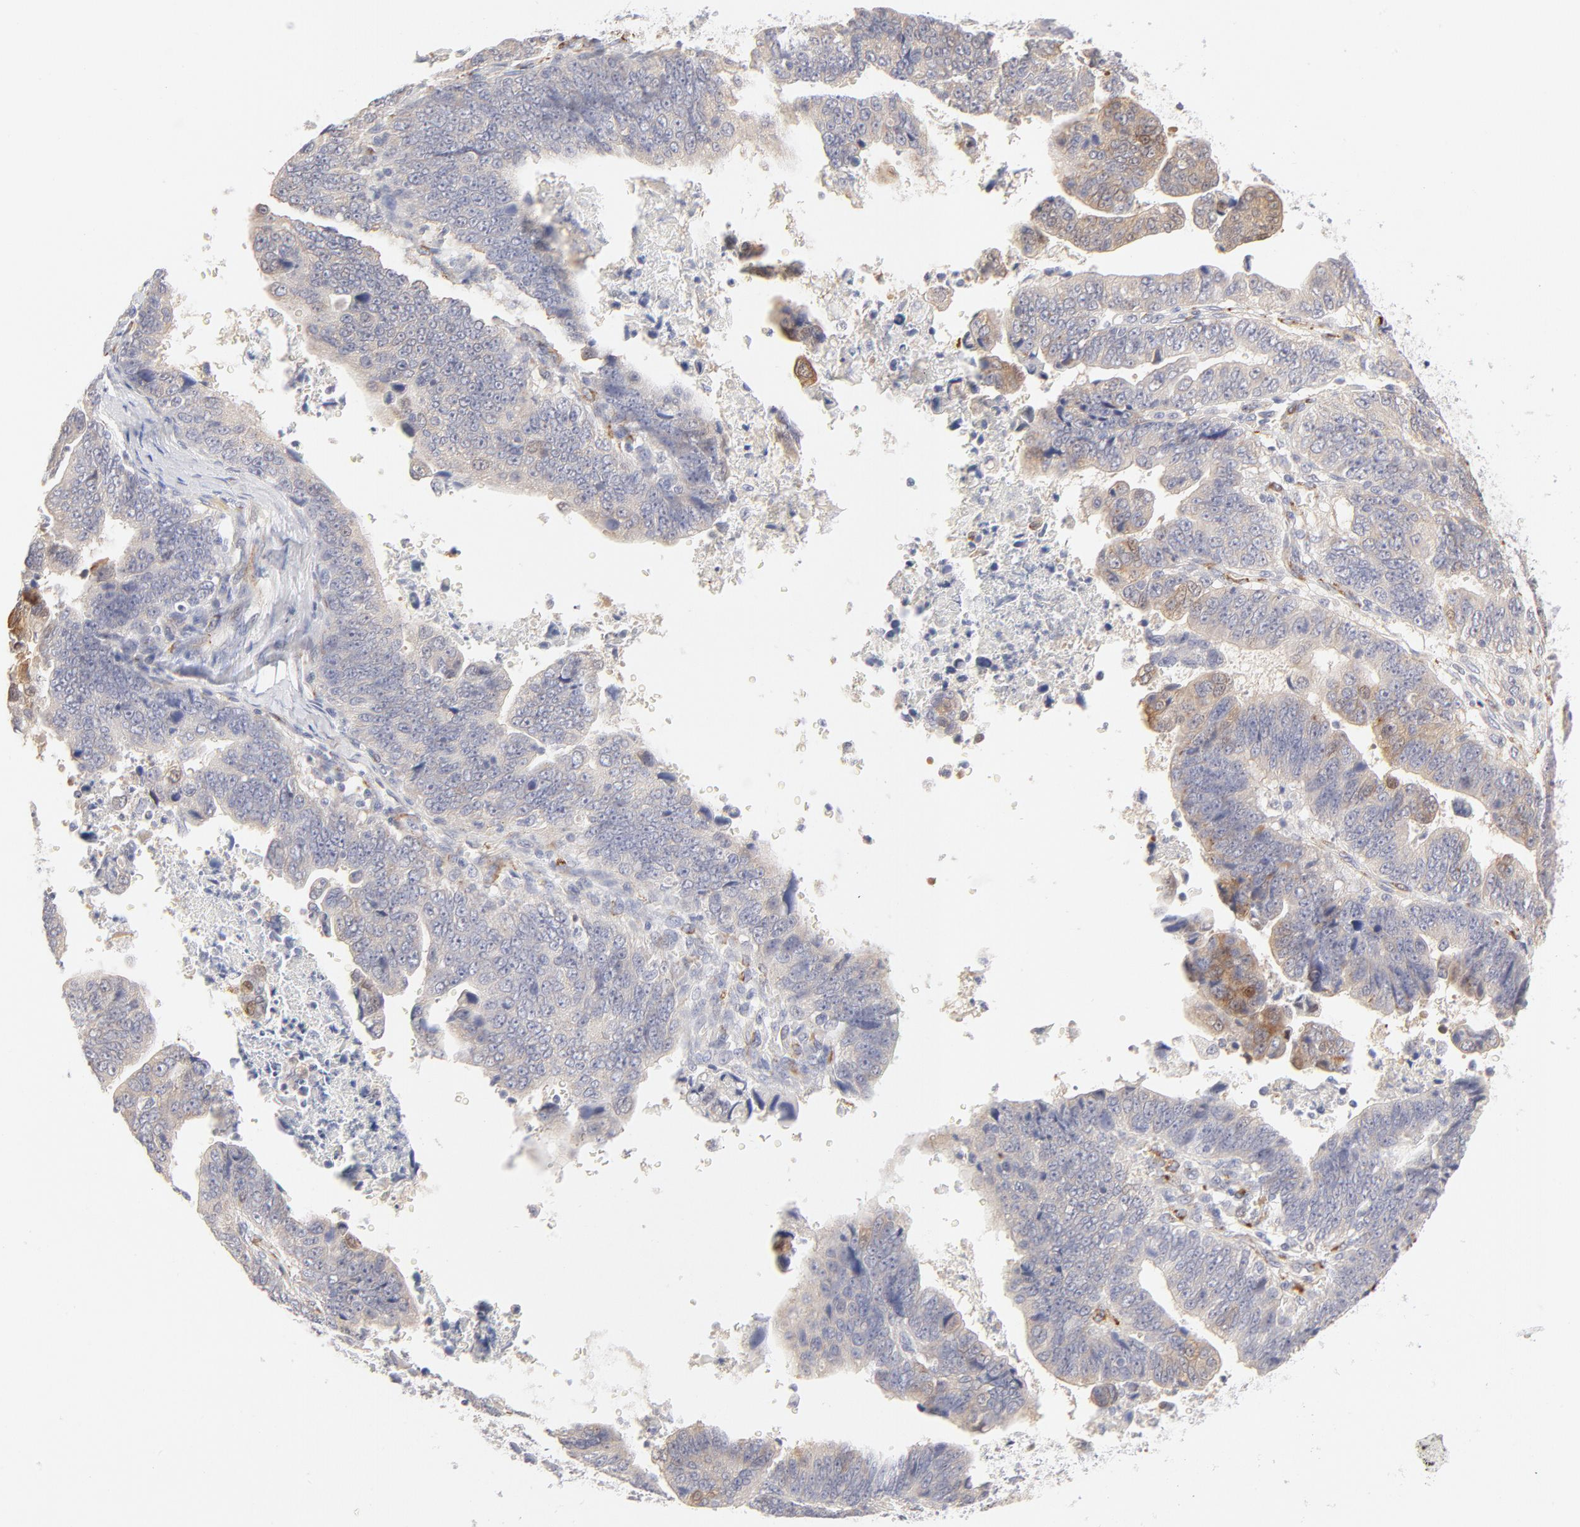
{"staining": {"intensity": "moderate", "quantity": "<25%", "location": "cytoplasmic/membranous"}, "tissue": "stomach cancer", "cell_type": "Tumor cells", "image_type": "cancer", "snomed": [{"axis": "morphology", "description": "Adenocarcinoma, NOS"}, {"axis": "topography", "description": "Stomach, upper"}], "caption": "Tumor cells demonstrate low levels of moderate cytoplasmic/membranous expression in approximately <25% of cells in stomach cancer. The staining was performed using DAB to visualize the protein expression in brown, while the nuclei were stained in blue with hematoxylin (Magnification: 20x).", "gene": "NKX2-2", "patient": {"sex": "female", "age": 50}}